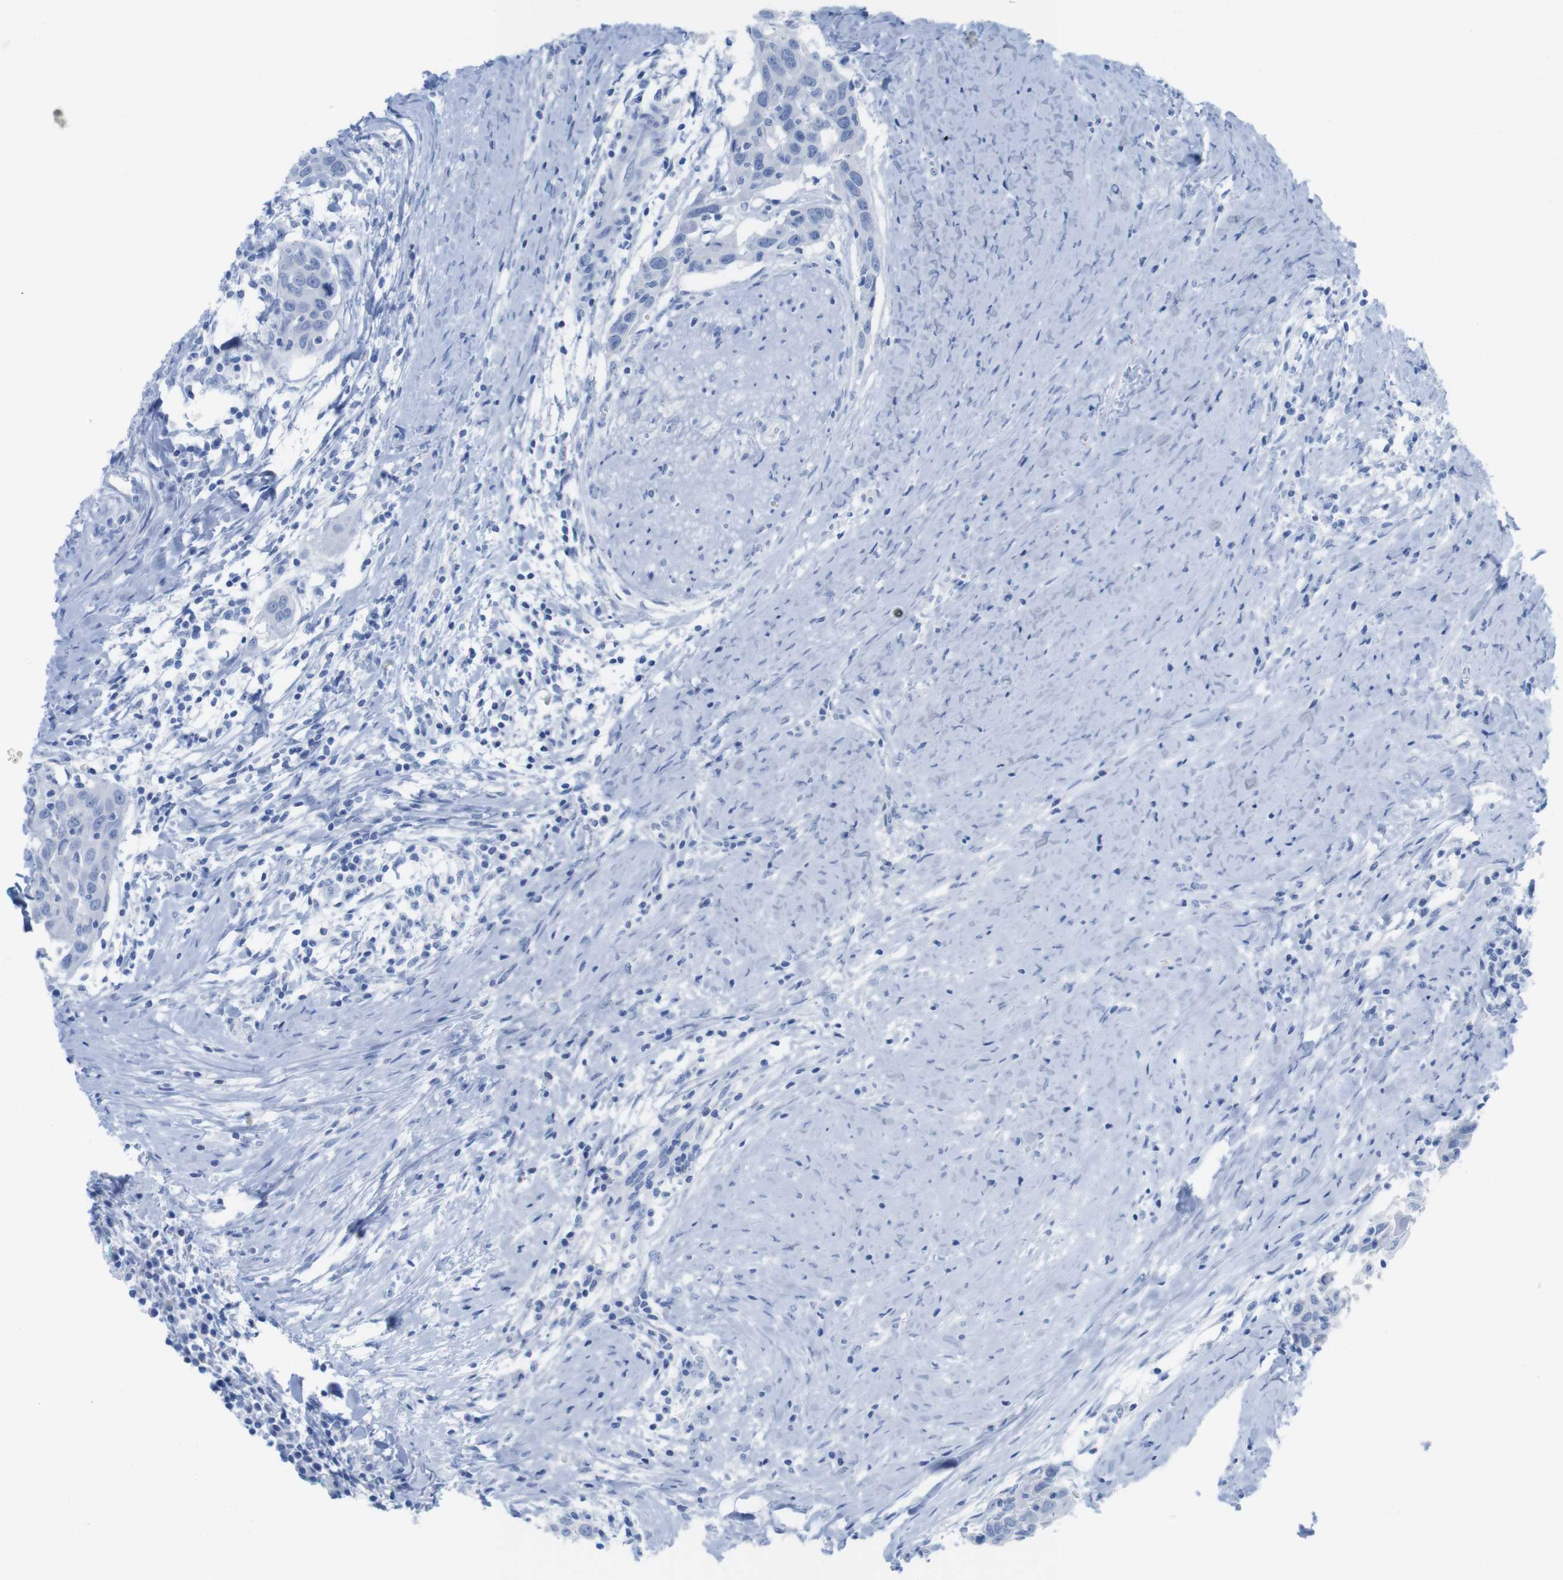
{"staining": {"intensity": "negative", "quantity": "none", "location": "none"}, "tissue": "head and neck cancer", "cell_type": "Tumor cells", "image_type": "cancer", "snomed": [{"axis": "morphology", "description": "Squamous cell carcinoma, NOS"}, {"axis": "topography", "description": "Oral tissue"}, {"axis": "topography", "description": "Head-Neck"}], "caption": "DAB (3,3'-diaminobenzidine) immunohistochemical staining of human head and neck squamous cell carcinoma shows no significant staining in tumor cells. (DAB (3,3'-diaminobenzidine) immunohistochemistry (IHC) visualized using brightfield microscopy, high magnification).", "gene": "MYH7", "patient": {"sex": "female", "age": 50}}